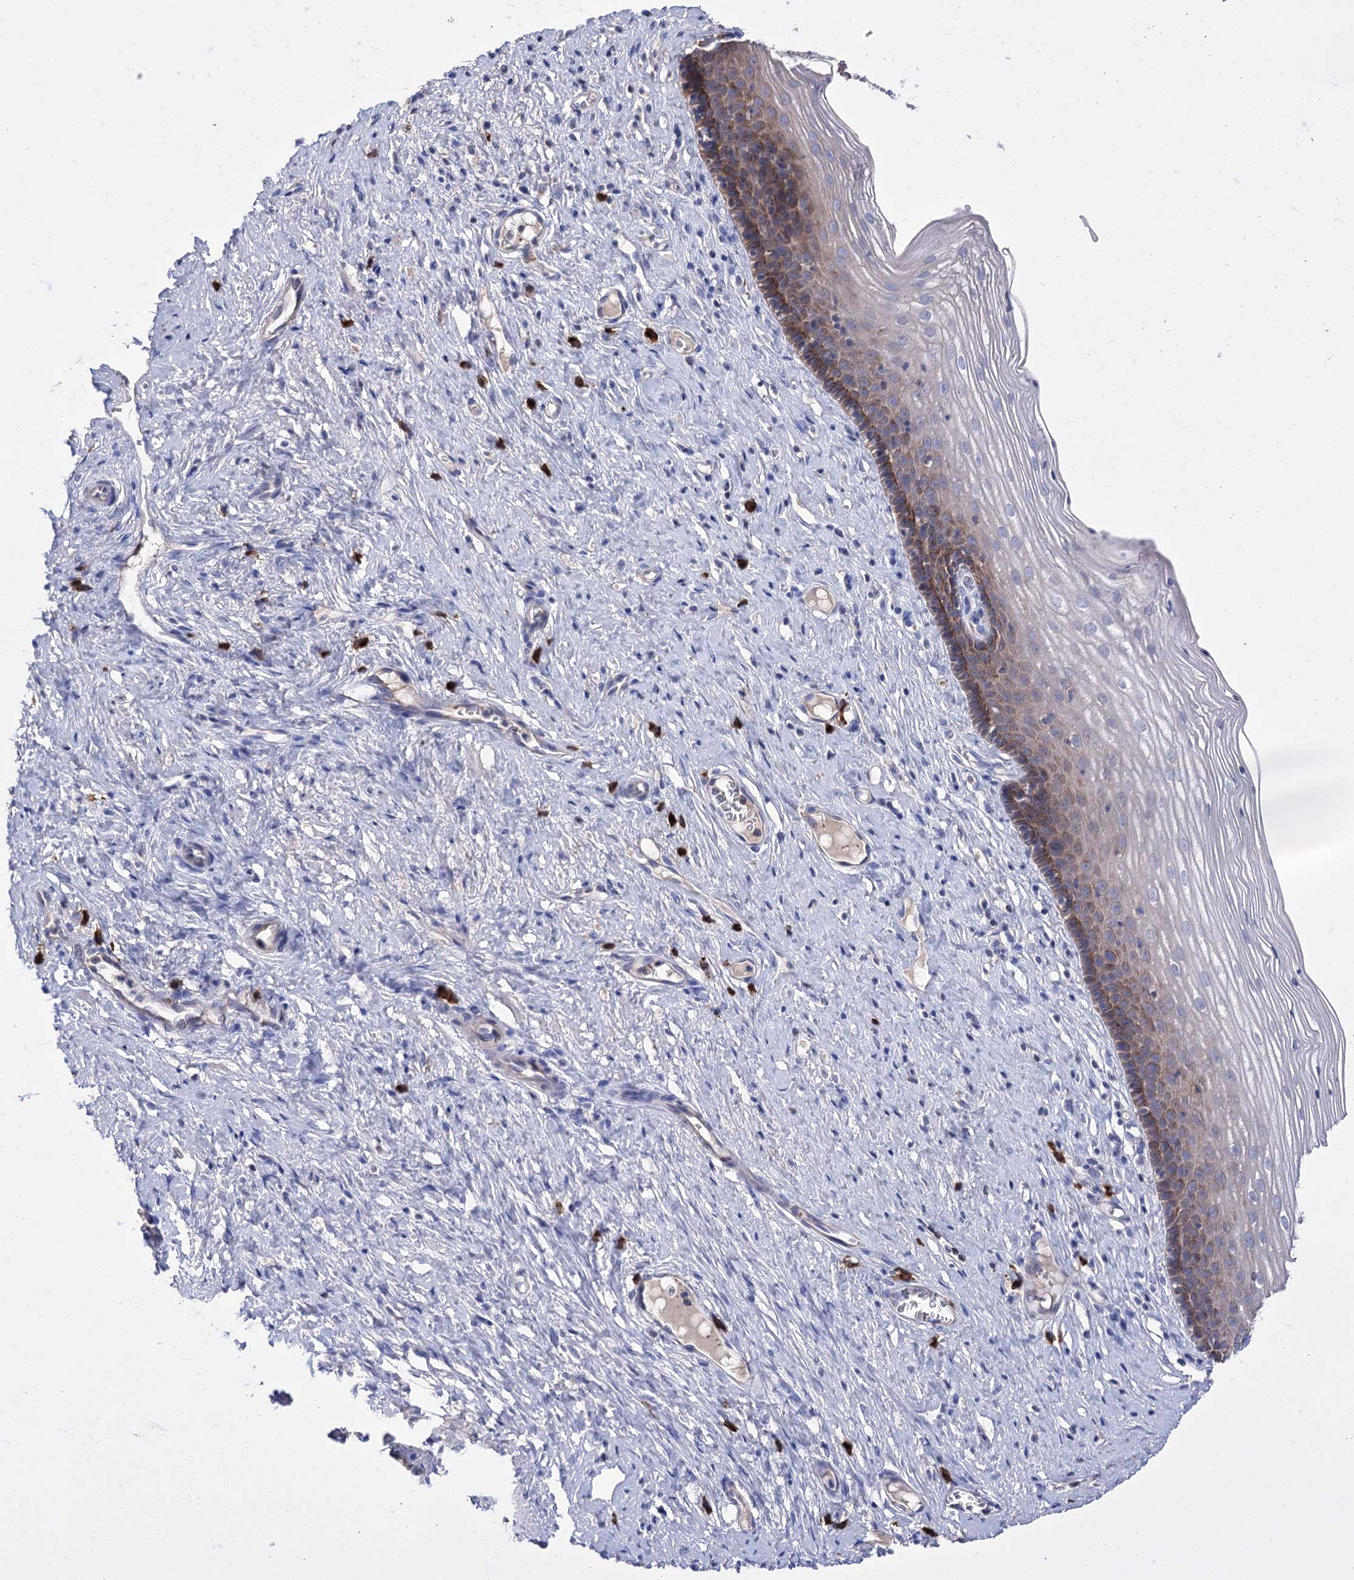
{"staining": {"intensity": "moderate", "quantity": "25%-75%", "location": "cytoplasmic/membranous"}, "tissue": "cervix", "cell_type": "Squamous epithelial cells", "image_type": "normal", "snomed": [{"axis": "morphology", "description": "Normal tissue, NOS"}, {"axis": "topography", "description": "Cervix"}], "caption": "A histopathology image showing moderate cytoplasmic/membranous positivity in approximately 25%-75% of squamous epithelial cells in normal cervix, as visualized by brown immunohistochemical staining.", "gene": "BBS4", "patient": {"sex": "female", "age": 42}}